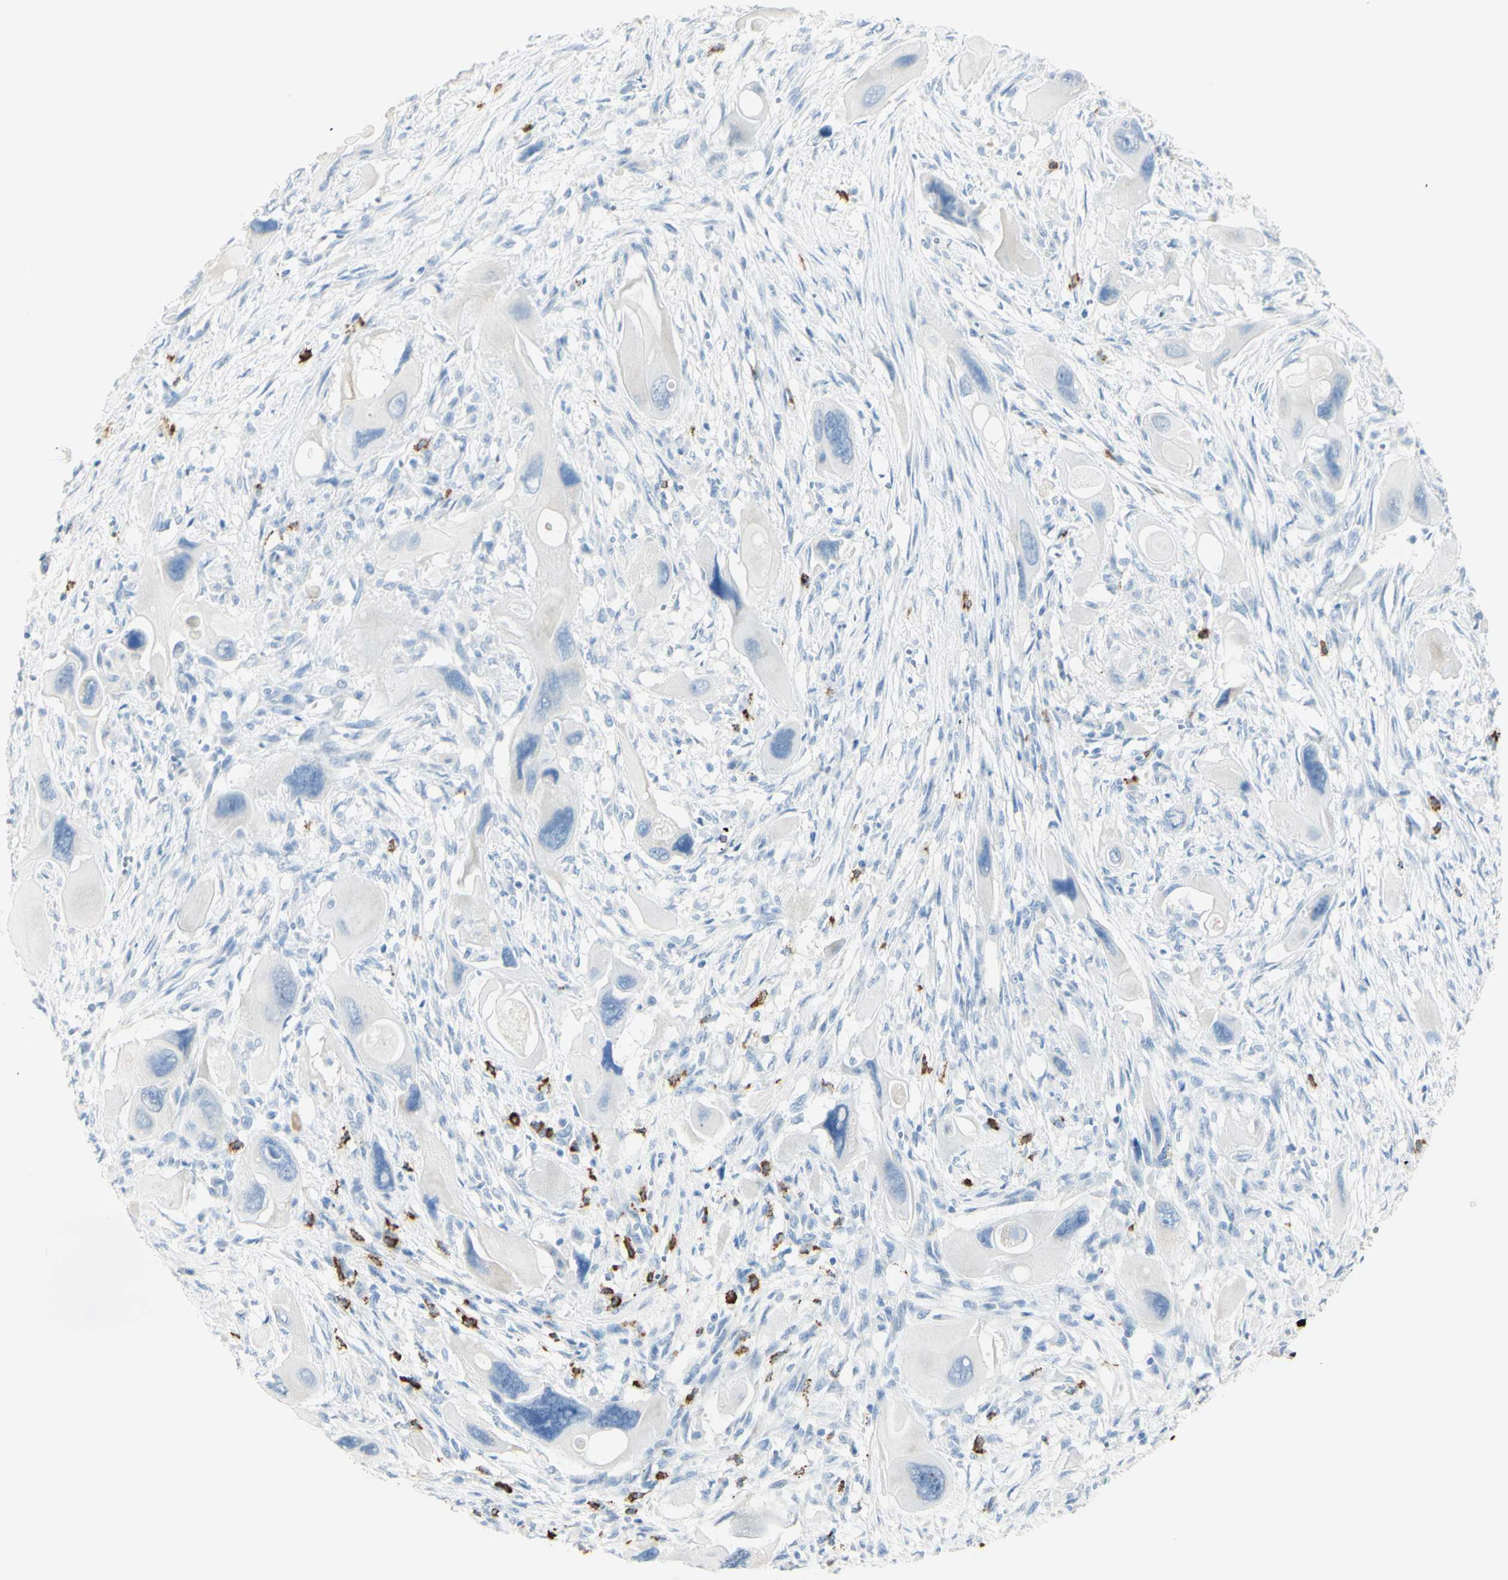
{"staining": {"intensity": "negative", "quantity": "none", "location": "none"}, "tissue": "pancreatic cancer", "cell_type": "Tumor cells", "image_type": "cancer", "snomed": [{"axis": "morphology", "description": "Adenocarcinoma, NOS"}, {"axis": "topography", "description": "Pancreas"}], "caption": "A high-resolution histopathology image shows immunohistochemistry (IHC) staining of pancreatic adenocarcinoma, which demonstrates no significant positivity in tumor cells.", "gene": "LETM1", "patient": {"sex": "male", "age": 73}}